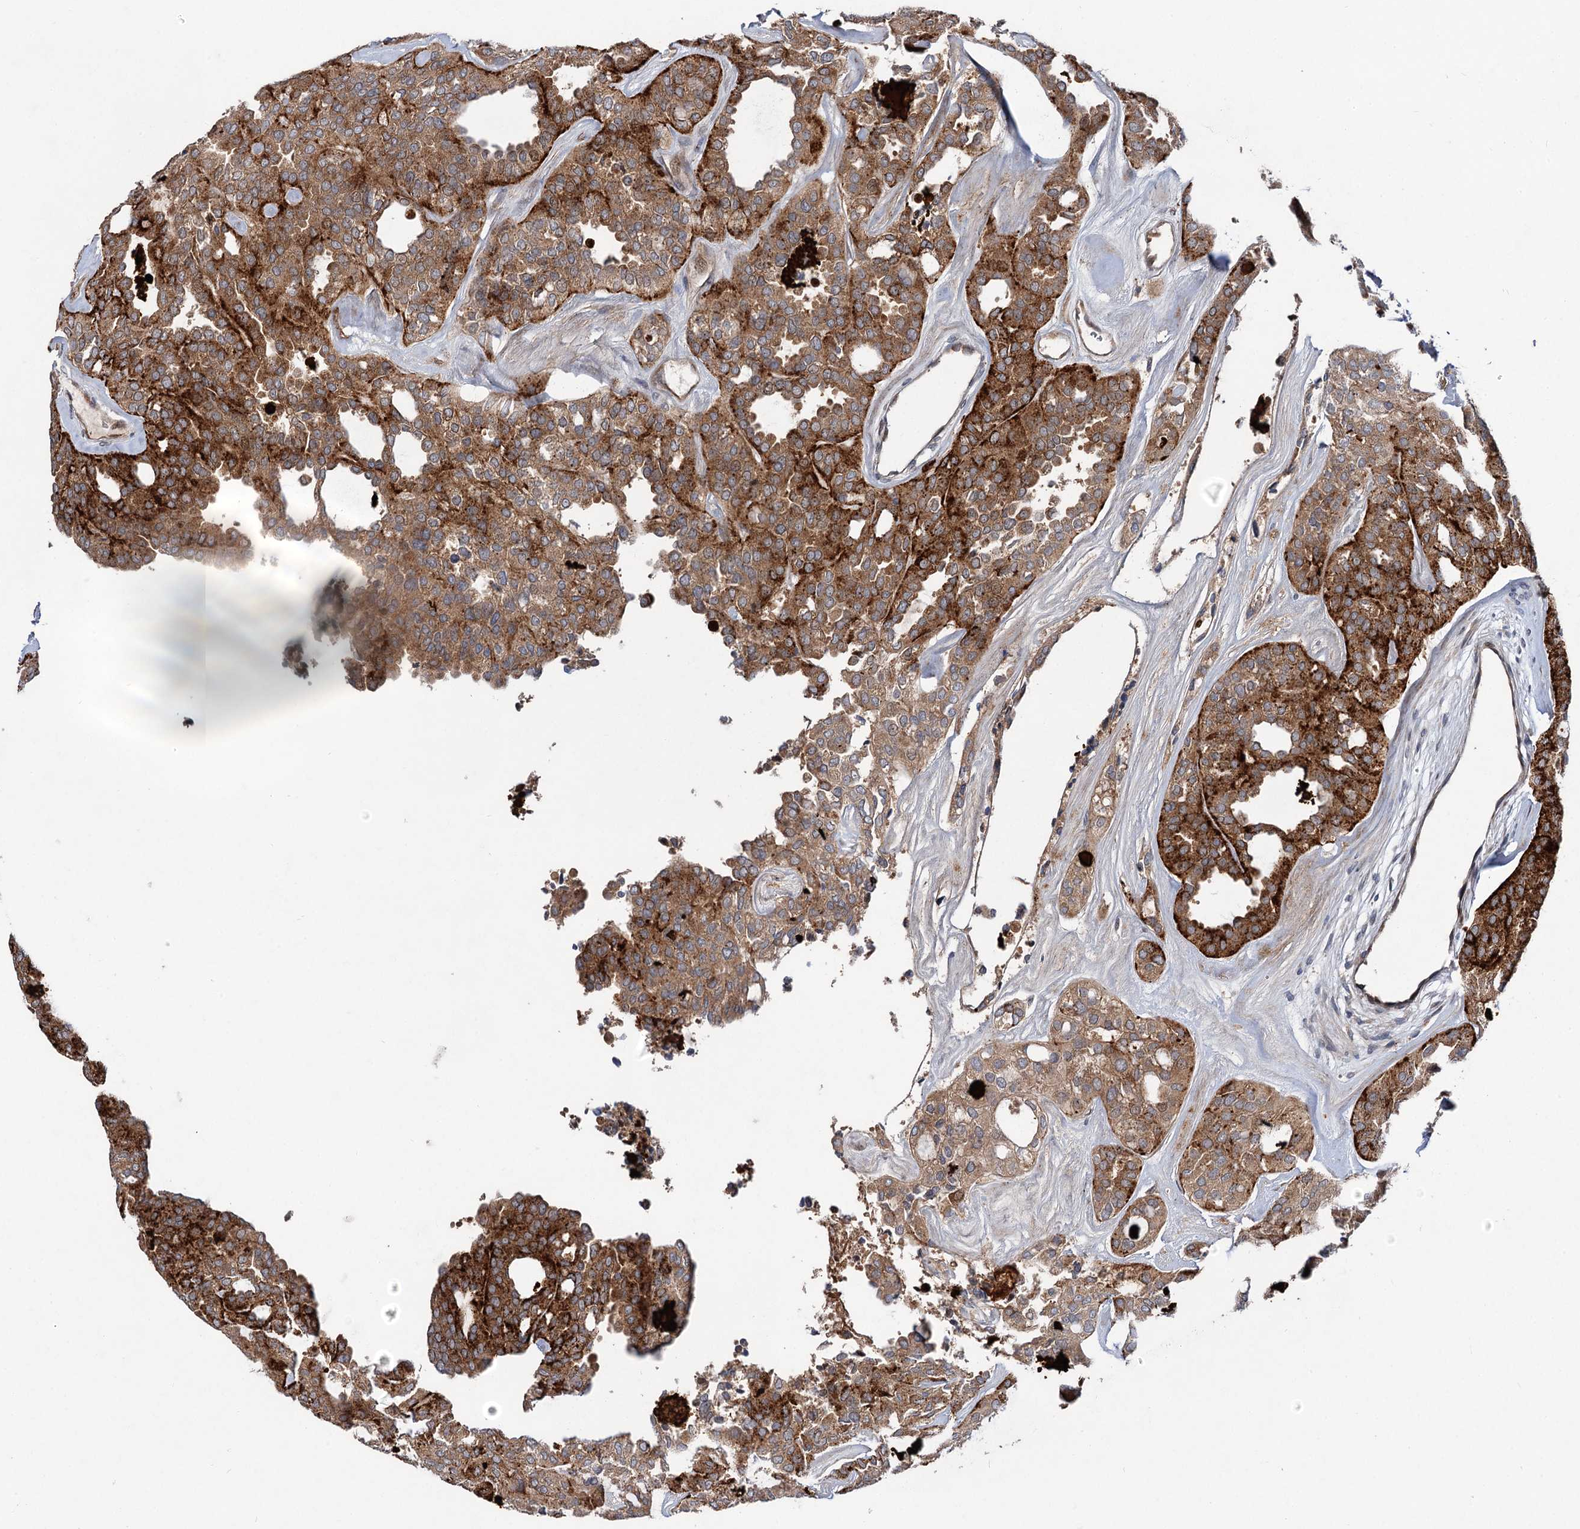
{"staining": {"intensity": "strong", "quantity": ">75%", "location": "cytoplasmic/membranous"}, "tissue": "thyroid cancer", "cell_type": "Tumor cells", "image_type": "cancer", "snomed": [{"axis": "morphology", "description": "Follicular adenoma carcinoma, NOS"}, {"axis": "topography", "description": "Thyroid gland"}], "caption": "This photomicrograph reveals immunohistochemistry (IHC) staining of thyroid follicular adenoma carcinoma, with high strong cytoplasmic/membranous expression in approximately >75% of tumor cells.", "gene": "NAA25", "patient": {"sex": "male", "age": 75}}